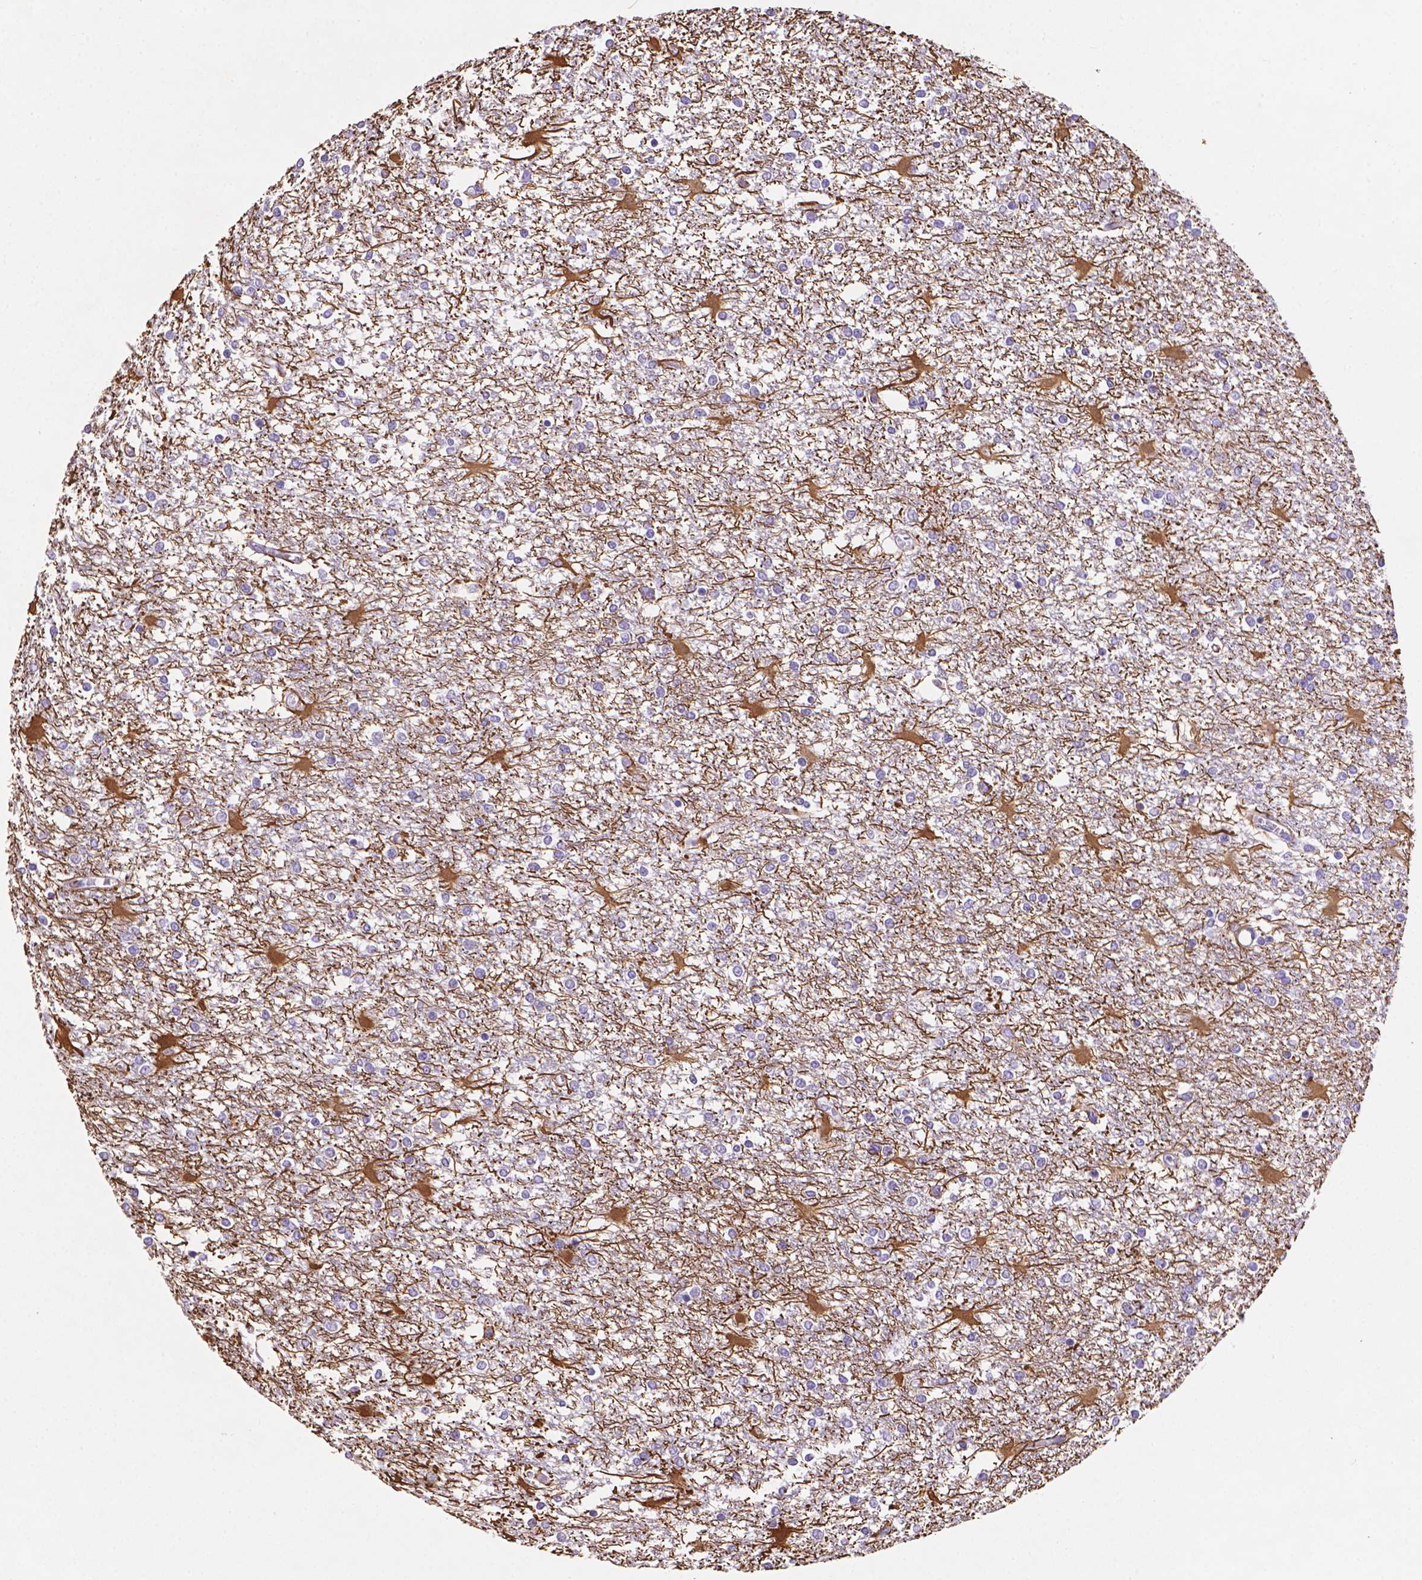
{"staining": {"intensity": "negative", "quantity": "none", "location": "none"}, "tissue": "glioma", "cell_type": "Tumor cells", "image_type": "cancer", "snomed": [{"axis": "morphology", "description": "Glioma, malignant, High grade"}, {"axis": "topography", "description": "Cerebral cortex"}], "caption": "This is a histopathology image of immunohistochemistry (IHC) staining of glioma, which shows no expression in tumor cells. Brightfield microscopy of immunohistochemistry stained with DAB (3,3'-diaminobenzidine) (brown) and hematoxylin (blue), captured at high magnification.", "gene": "DMWD", "patient": {"sex": "male", "age": 79}}